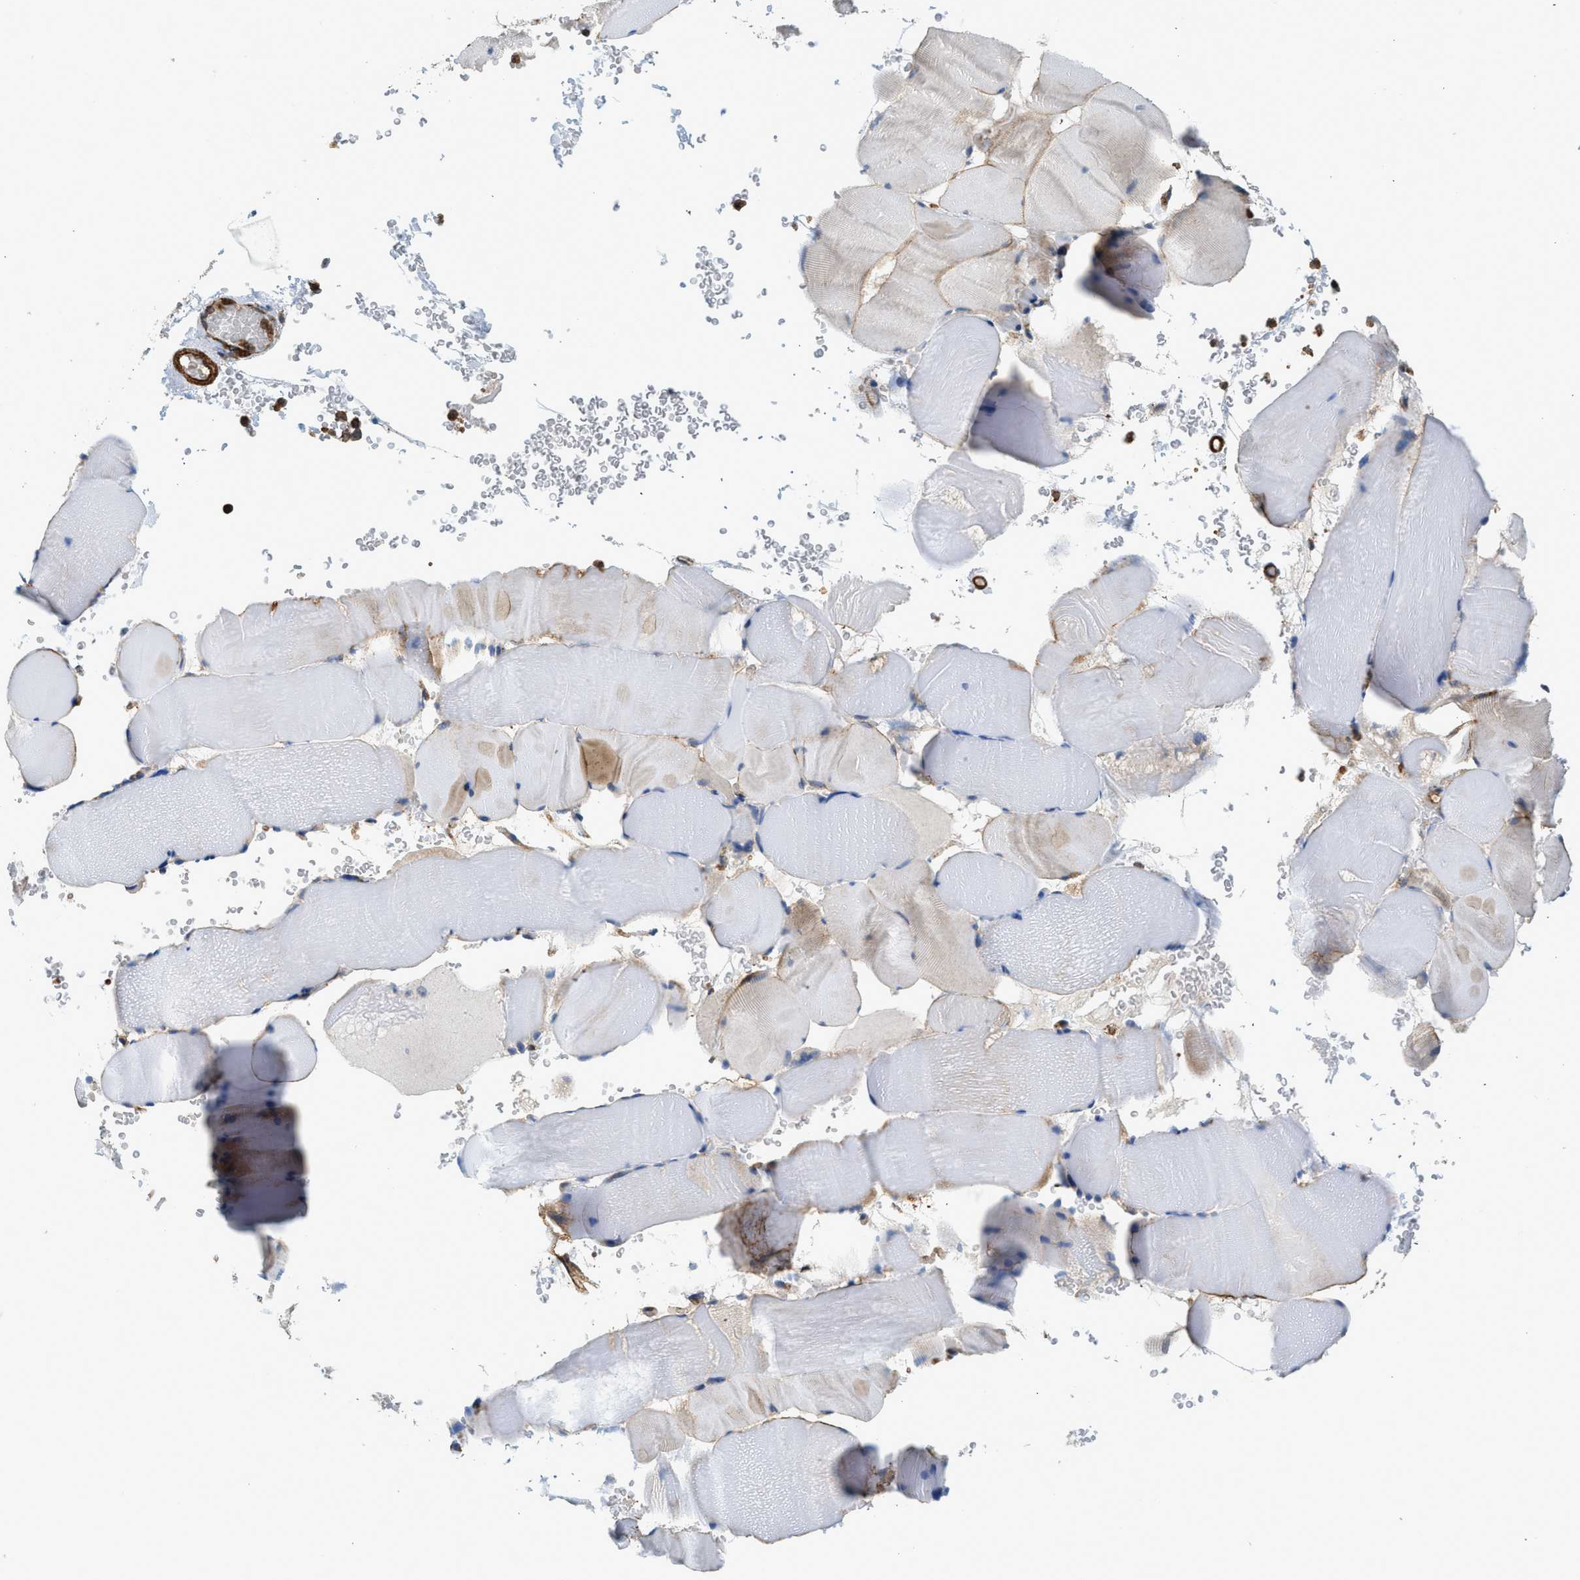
{"staining": {"intensity": "weak", "quantity": "<25%", "location": "cytoplasmic/membranous"}, "tissue": "skeletal muscle", "cell_type": "Myocytes", "image_type": "normal", "snomed": [{"axis": "morphology", "description": "Normal tissue, NOS"}, {"axis": "topography", "description": "Skeletal muscle"}], "caption": "High power microscopy photomicrograph of an IHC photomicrograph of unremarkable skeletal muscle, revealing no significant staining in myocytes.", "gene": "HIP1", "patient": {"sex": "male", "age": 62}}